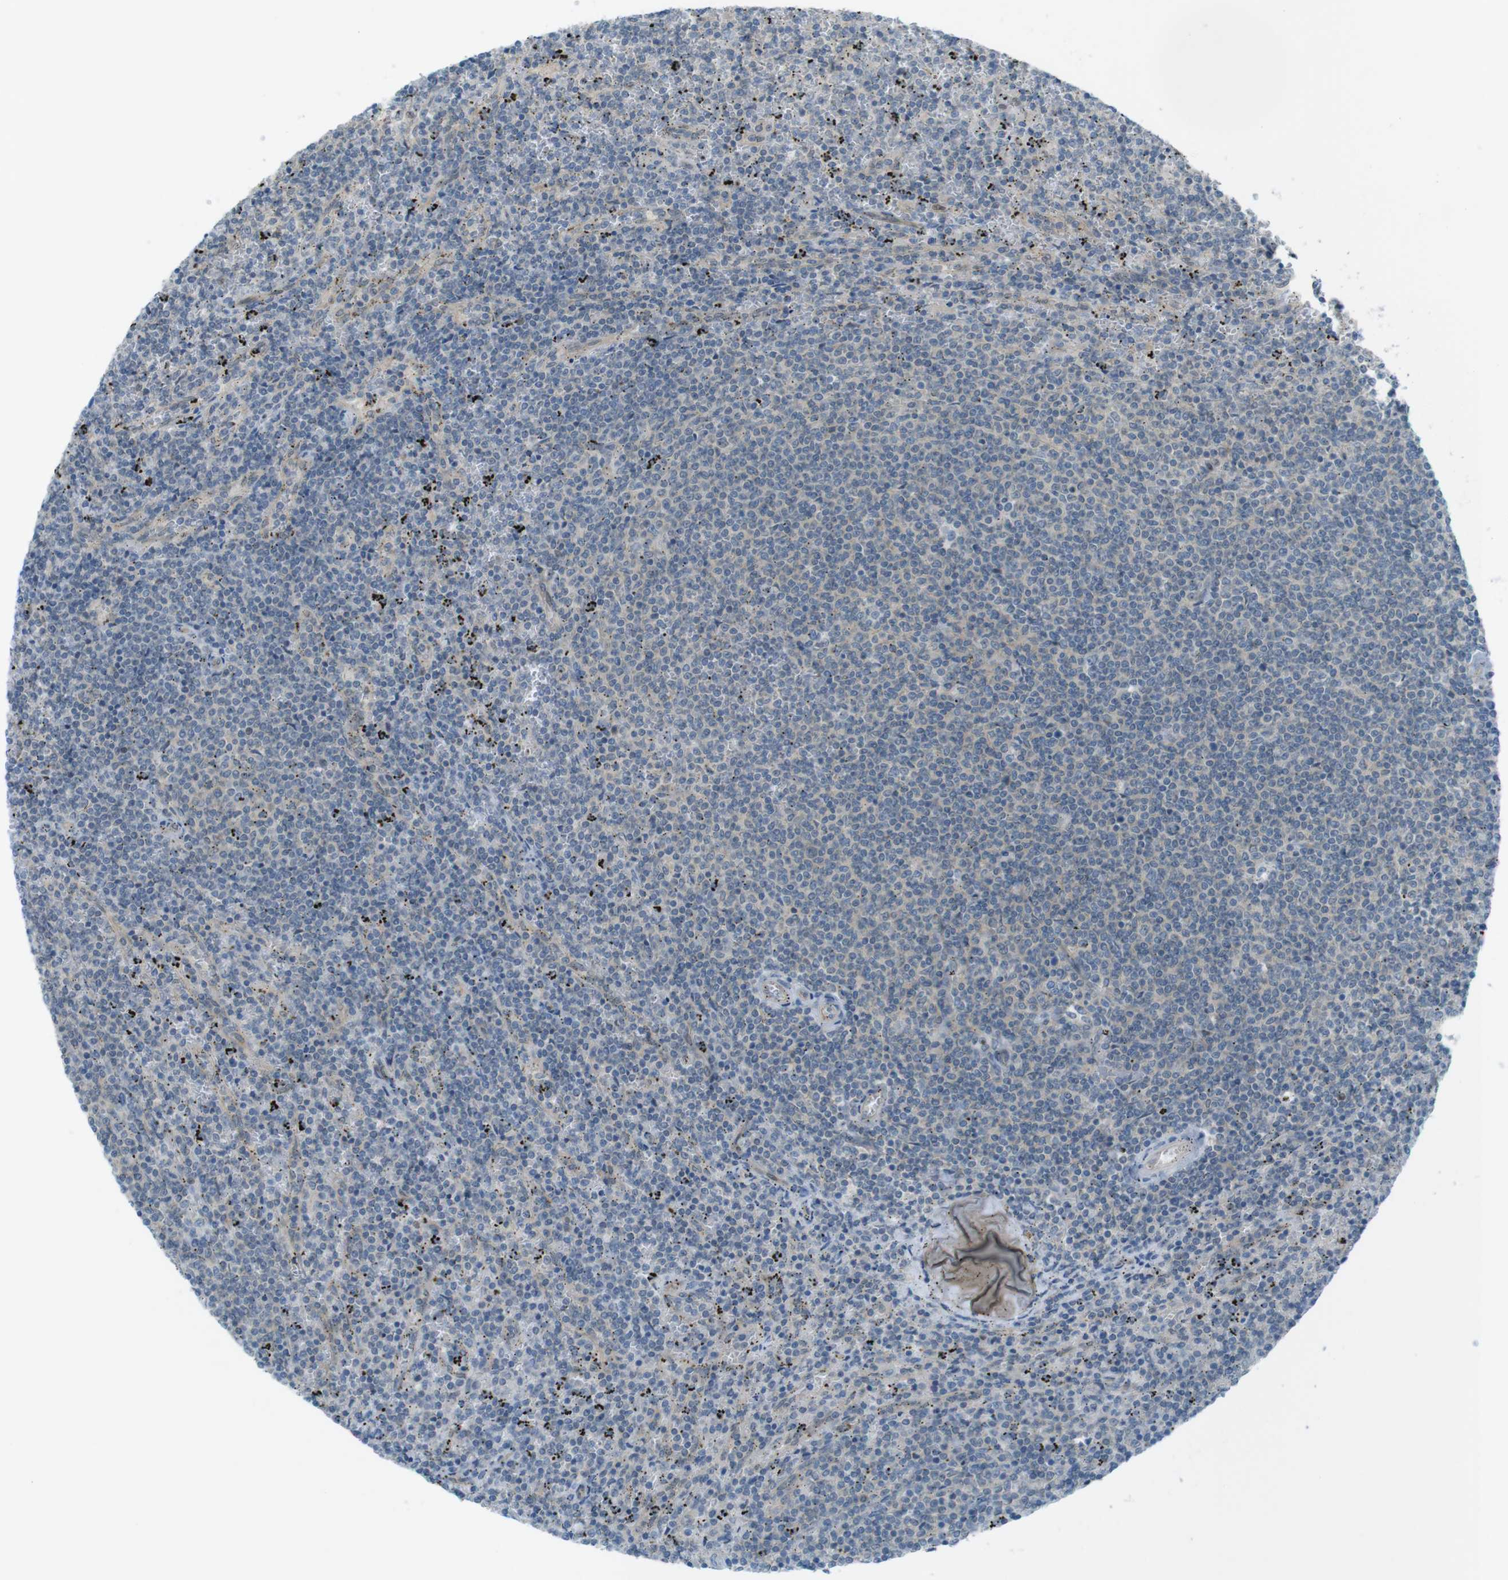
{"staining": {"intensity": "negative", "quantity": "none", "location": "none"}, "tissue": "lymphoma", "cell_type": "Tumor cells", "image_type": "cancer", "snomed": [{"axis": "morphology", "description": "Malignant lymphoma, non-Hodgkin's type, Low grade"}, {"axis": "topography", "description": "Spleen"}], "caption": "Immunohistochemistry (IHC) image of malignant lymphoma, non-Hodgkin's type (low-grade) stained for a protein (brown), which demonstrates no positivity in tumor cells.", "gene": "ZDHHC20", "patient": {"sex": "female", "age": 50}}